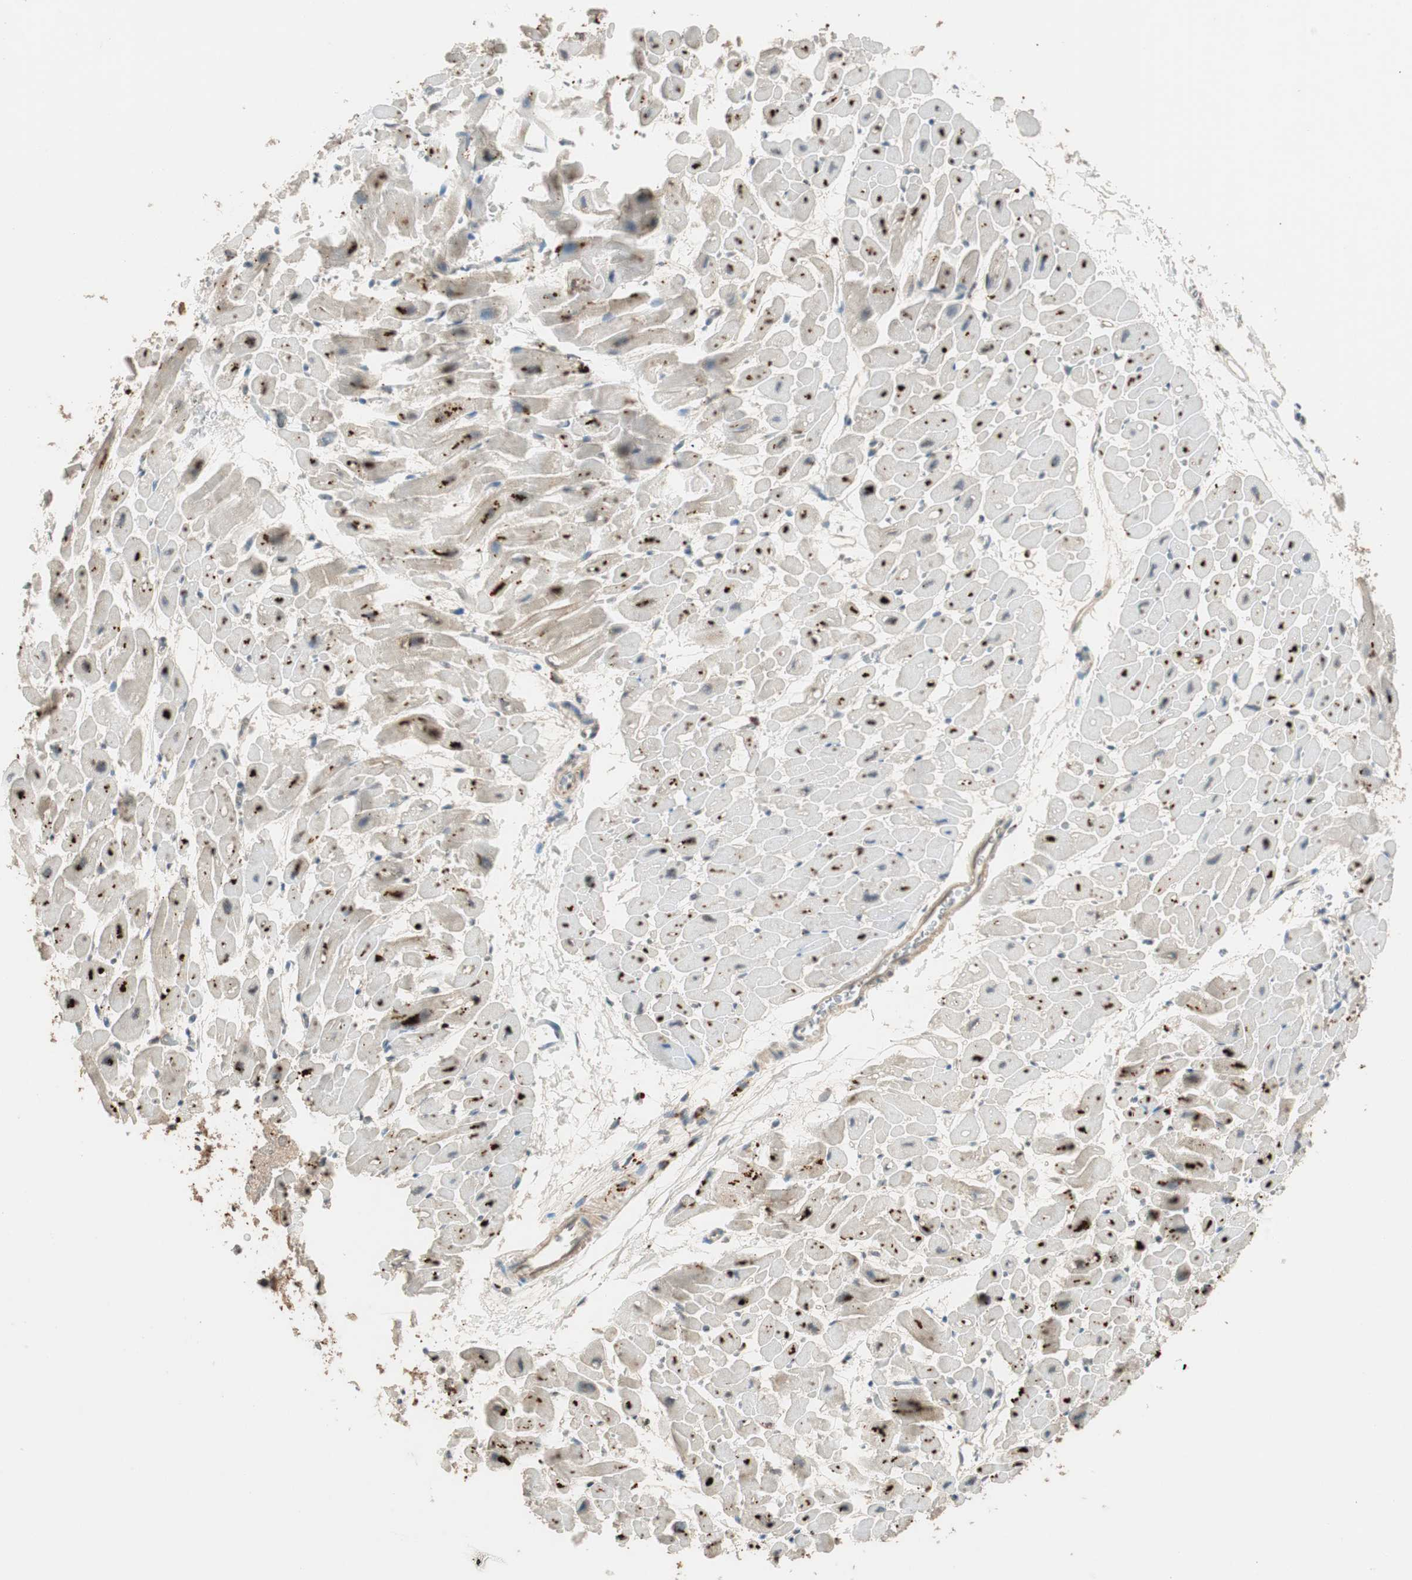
{"staining": {"intensity": "weak", "quantity": "<25%", "location": "cytoplasmic/membranous"}, "tissue": "heart muscle", "cell_type": "Cardiomyocytes", "image_type": "normal", "snomed": [{"axis": "morphology", "description": "Normal tissue, NOS"}, {"axis": "topography", "description": "Heart"}], "caption": "High power microscopy image of an IHC micrograph of unremarkable heart muscle, revealing no significant staining in cardiomyocytes.", "gene": "GLB1", "patient": {"sex": "male", "age": 45}}